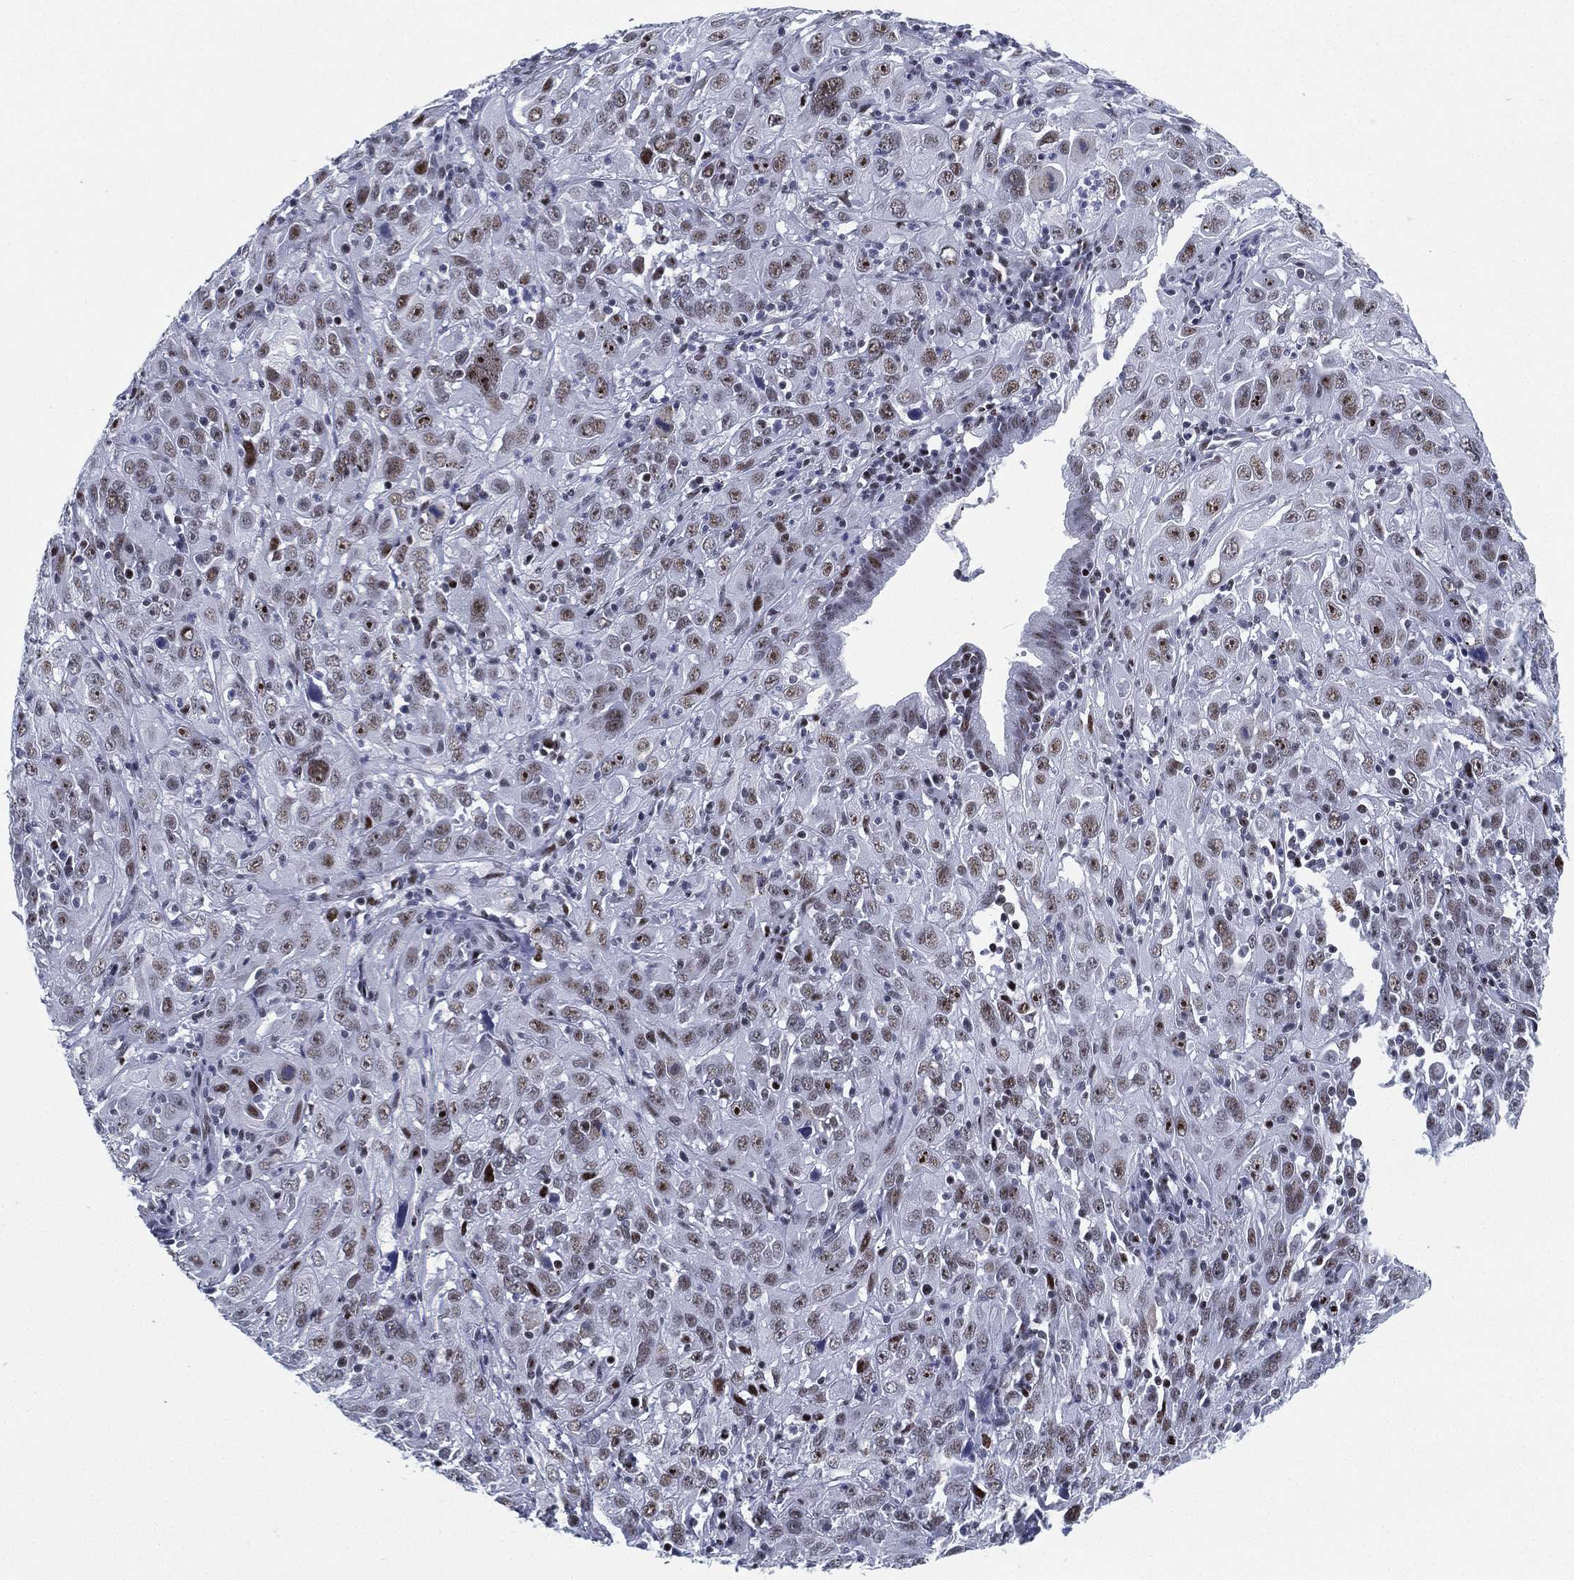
{"staining": {"intensity": "moderate", "quantity": "25%-75%", "location": "nuclear"}, "tissue": "cervical cancer", "cell_type": "Tumor cells", "image_type": "cancer", "snomed": [{"axis": "morphology", "description": "Squamous cell carcinoma, NOS"}, {"axis": "topography", "description": "Cervix"}], "caption": "Immunohistochemistry micrograph of human cervical cancer (squamous cell carcinoma) stained for a protein (brown), which demonstrates medium levels of moderate nuclear positivity in about 25%-75% of tumor cells.", "gene": "CYB561D2", "patient": {"sex": "female", "age": 32}}